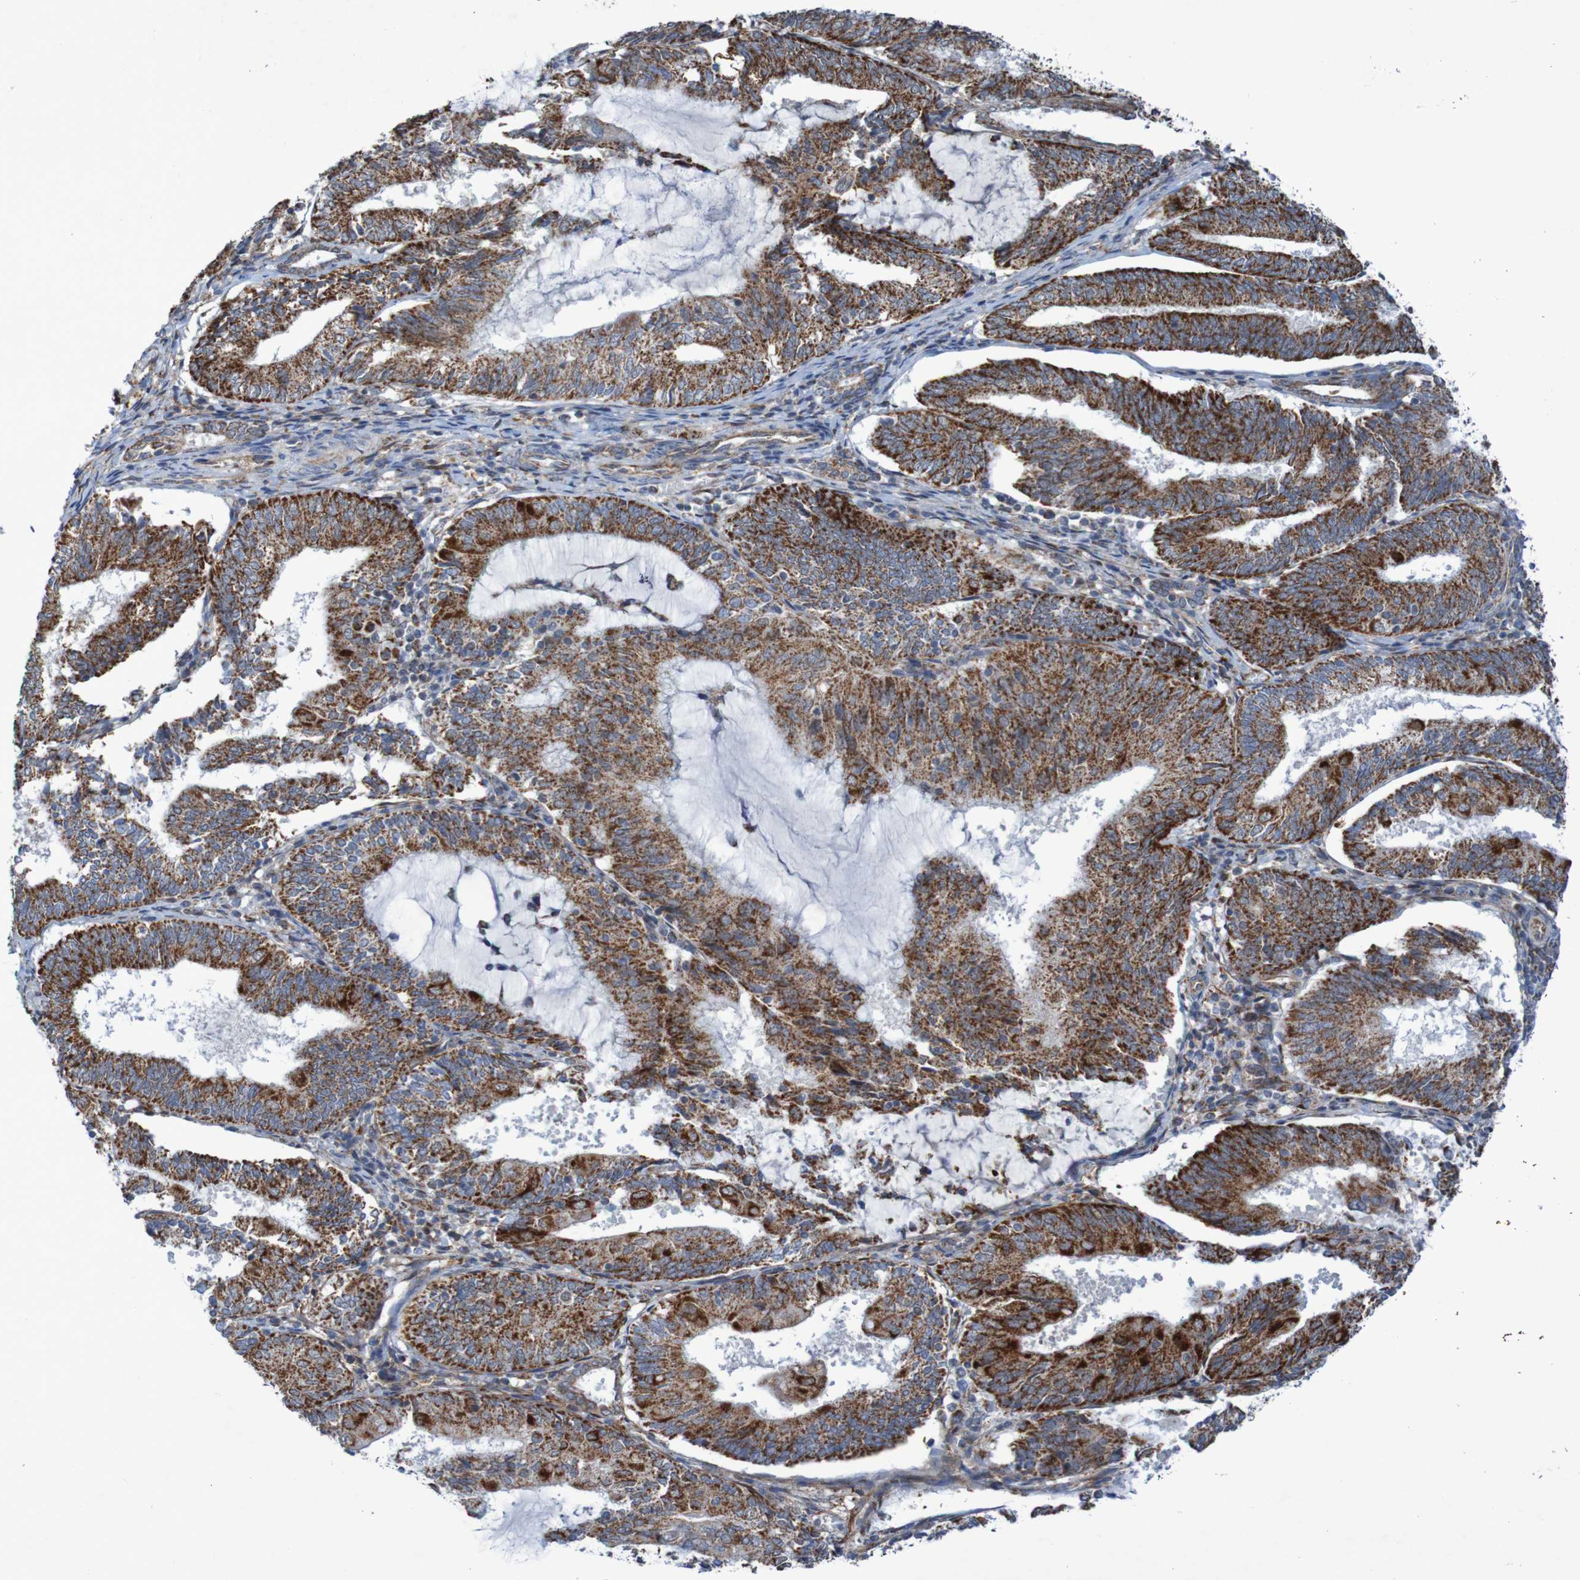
{"staining": {"intensity": "strong", "quantity": ">75%", "location": "cytoplasmic/membranous"}, "tissue": "endometrial cancer", "cell_type": "Tumor cells", "image_type": "cancer", "snomed": [{"axis": "morphology", "description": "Adenocarcinoma, NOS"}, {"axis": "topography", "description": "Endometrium"}], "caption": "Immunohistochemistry micrograph of endometrial adenocarcinoma stained for a protein (brown), which displays high levels of strong cytoplasmic/membranous staining in about >75% of tumor cells.", "gene": "CCDC51", "patient": {"sex": "female", "age": 81}}